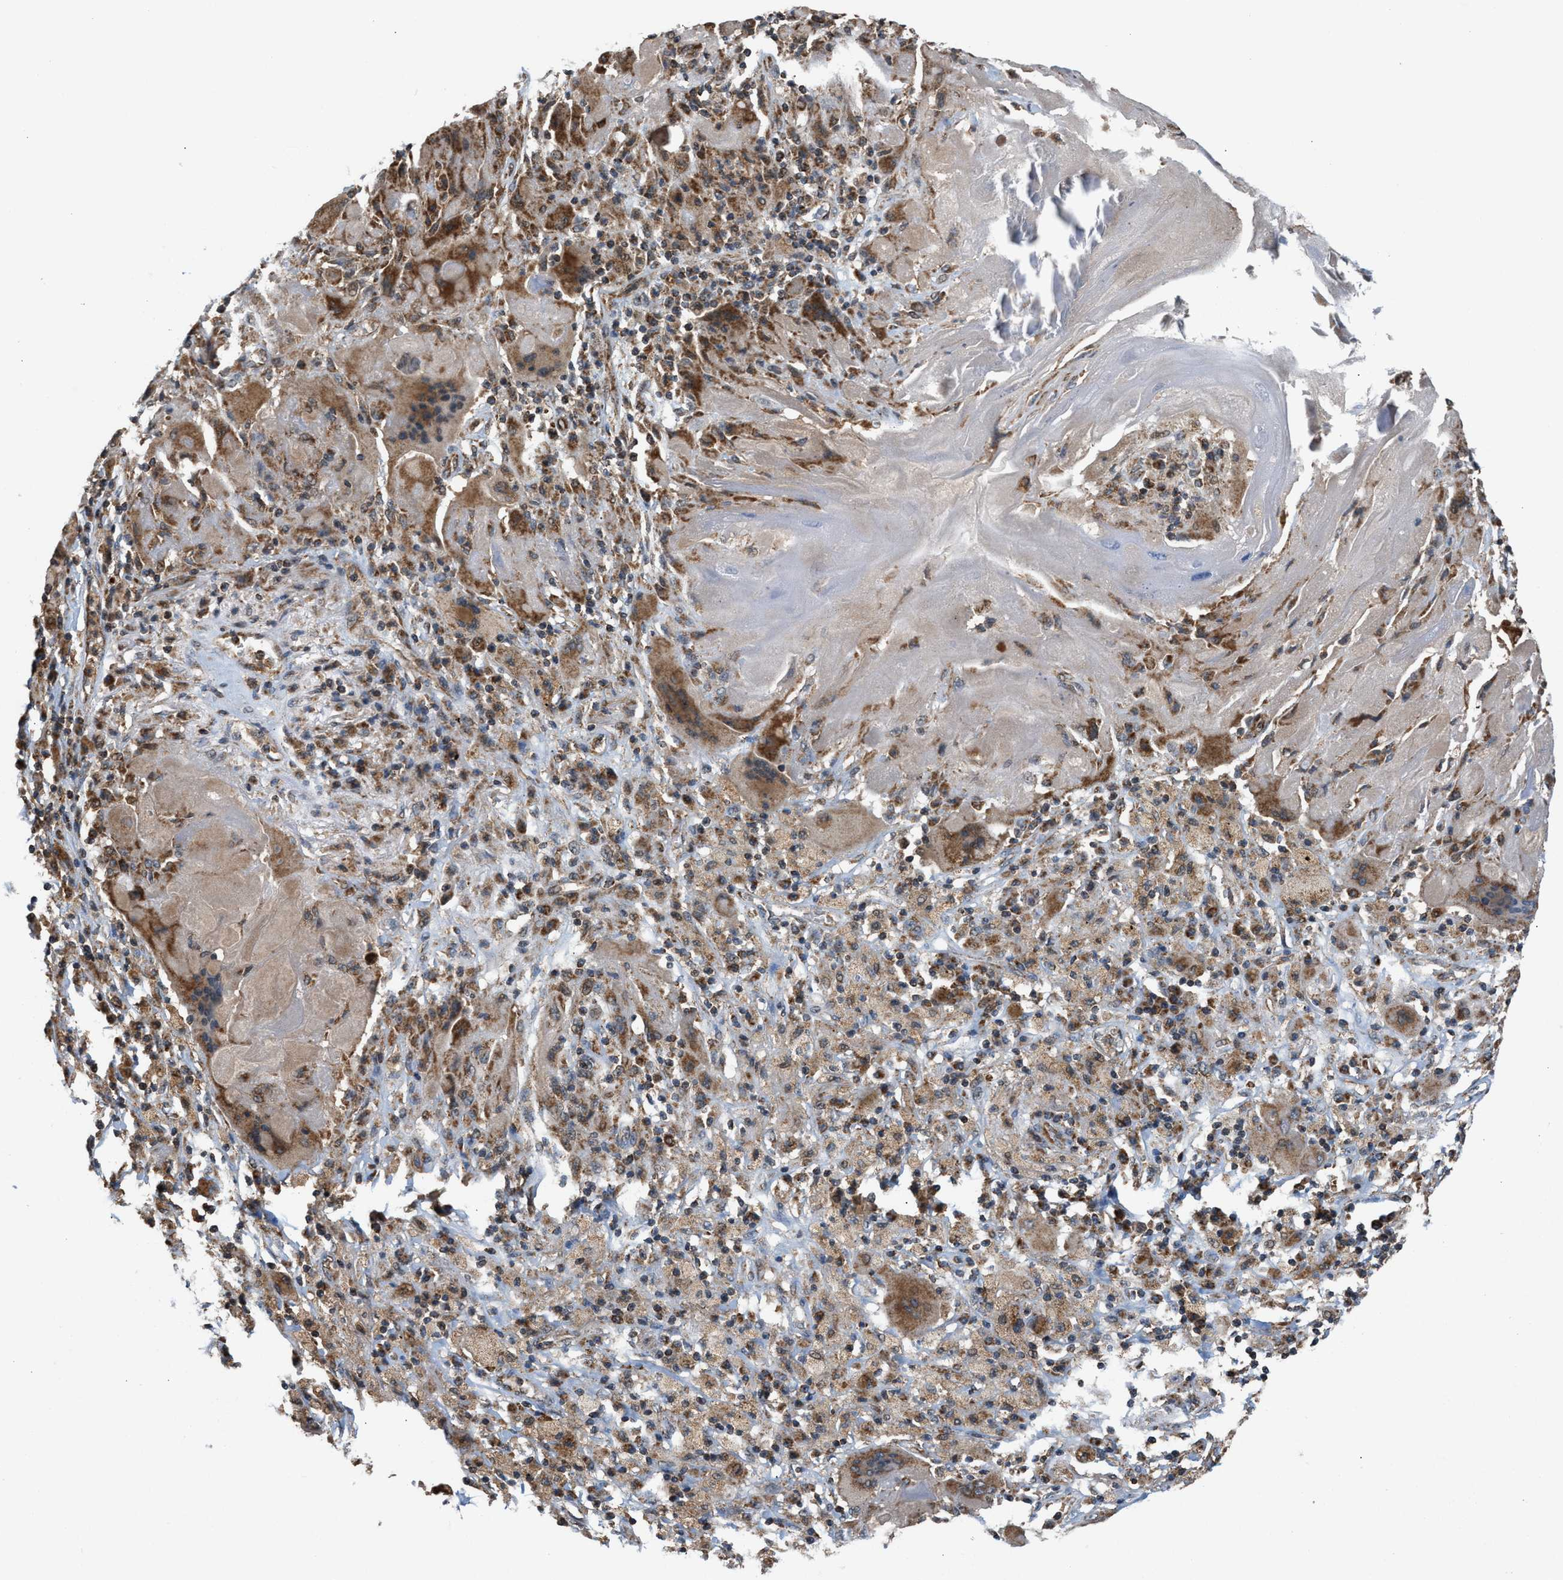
{"staining": {"intensity": "moderate", "quantity": ">75%", "location": "cytoplasmic/membranous"}, "tissue": "lung cancer", "cell_type": "Tumor cells", "image_type": "cancer", "snomed": [{"axis": "morphology", "description": "Squamous cell carcinoma, NOS"}, {"axis": "topography", "description": "Lung"}], "caption": "This histopathology image exhibits immunohistochemistry staining of lung squamous cell carcinoma, with medium moderate cytoplasmic/membranous positivity in about >75% of tumor cells.", "gene": "SGSM2", "patient": {"sex": "male", "age": 61}}